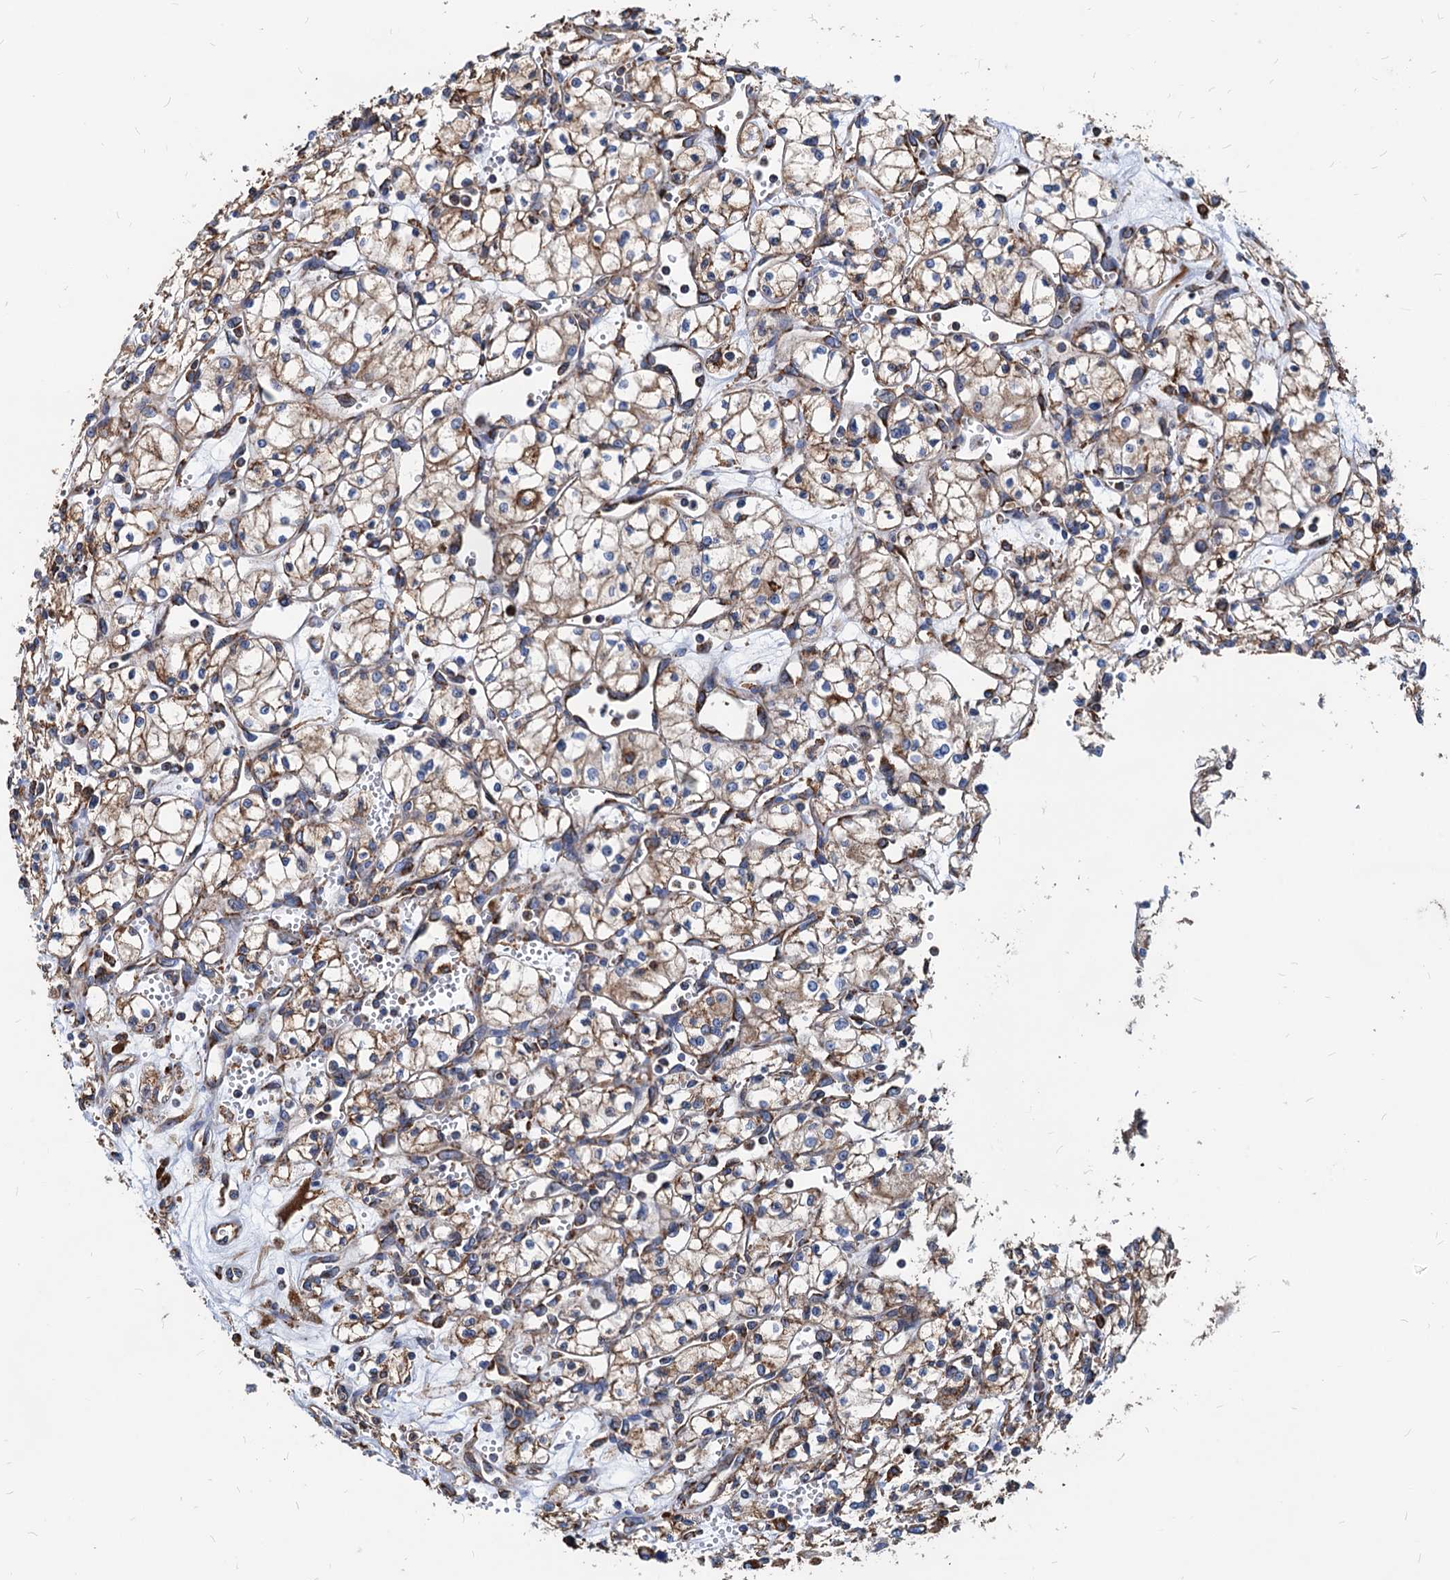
{"staining": {"intensity": "moderate", "quantity": ">75%", "location": "cytoplasmic/membranous"}, "tissue": "renal cancer", "cell_type": "Tumor cells", "image_type": "cancer", "snomed": [{"axis": "morphology", "description": "Adenocarcinoma, NOS"}, {"axis": "topography", "description": "Kidney"}], "caption": "Immunohistochemical staining of human adenocarcinoma (renal) shows medium levels of moderate cytoplasmic/membranous protein staining in about >75% of tumor cells.", "gene": "HSPA5", "patient": {"sex": "male", "age": 59}}